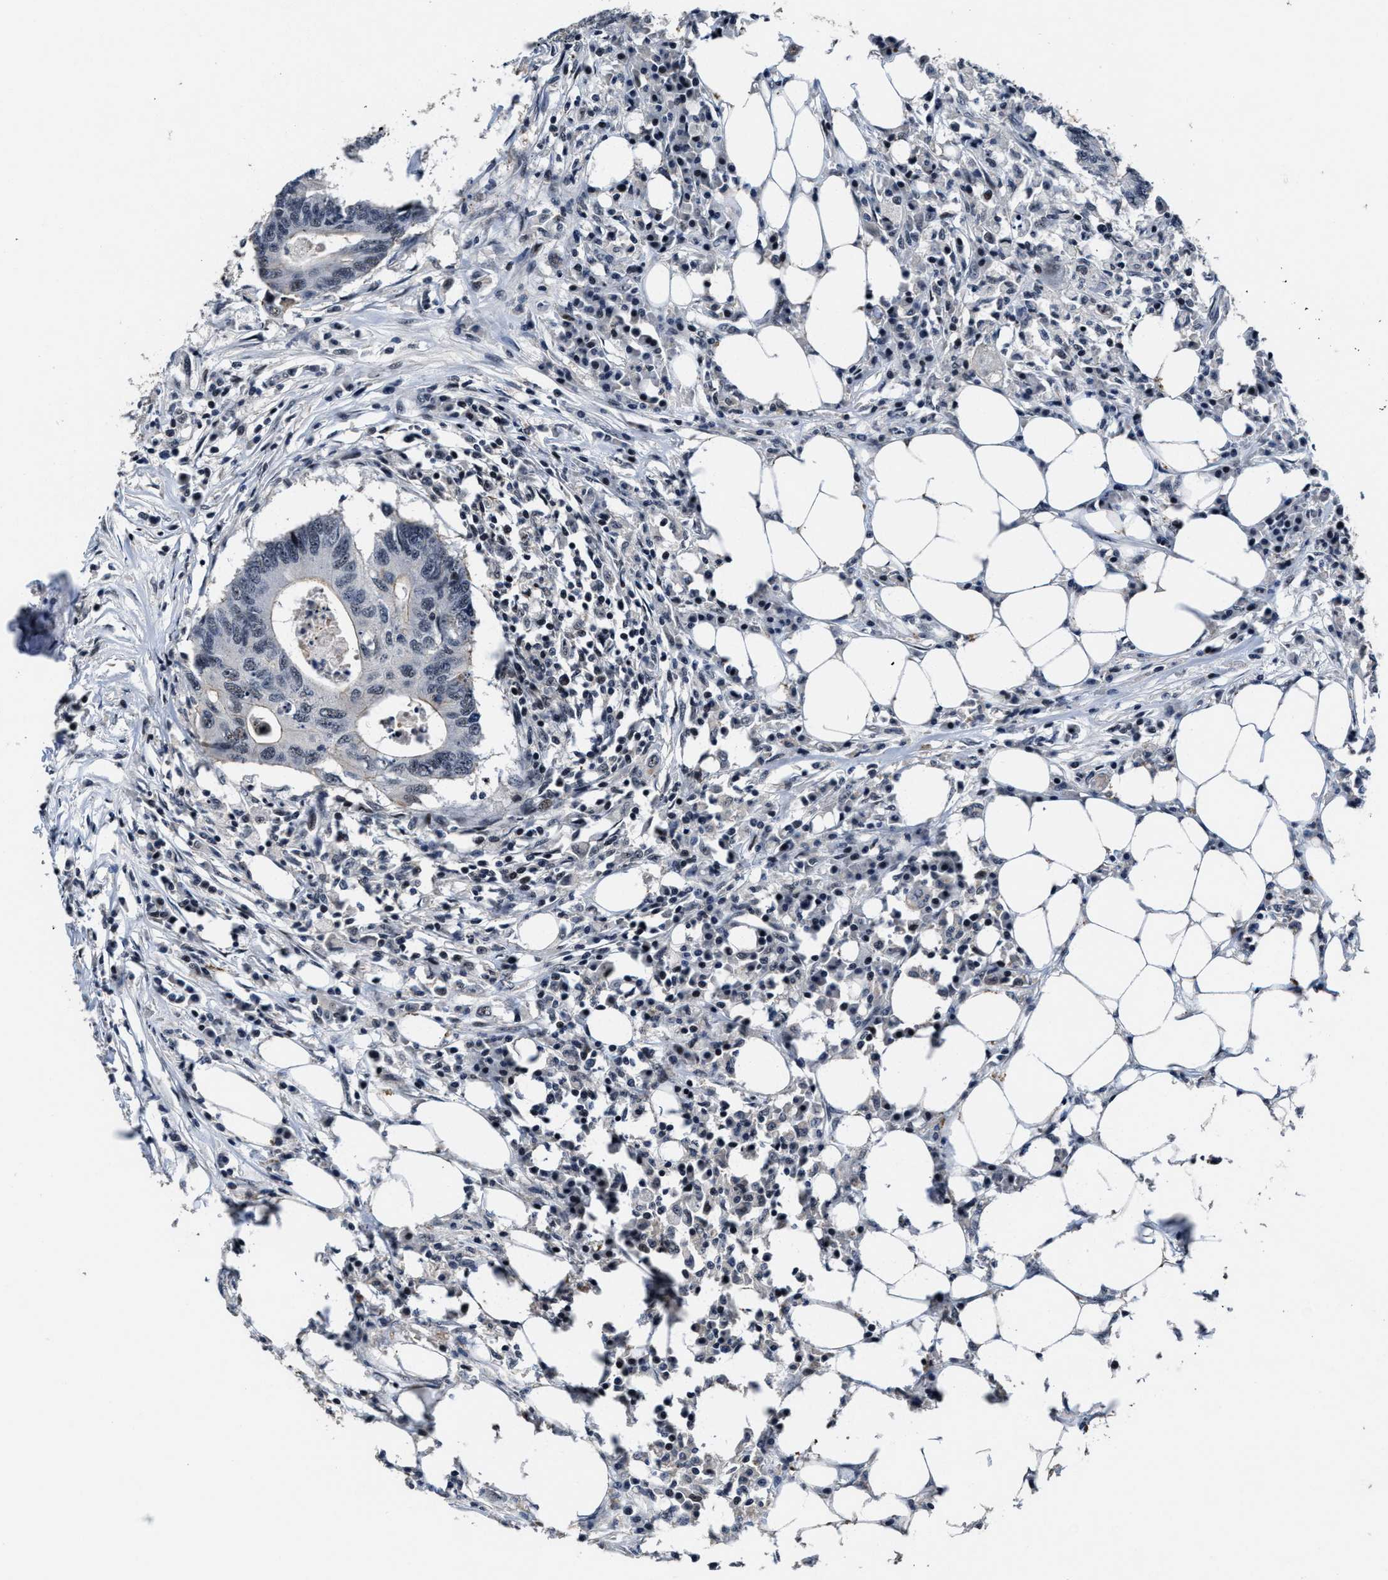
{"staining": {"intensity": "negative", "quantity": "none", "location": "none"}, "tissue": "colorectal cancer", "cell_type": "Tumor cells", "image_type": "cancer", "snomed": [{"axis": "morphology", "description": "Adenocarcinoma, NOS"}, {"axis": "topography", "description": "Colon"}], "caption": "Adenocarcinoma (colorectal) was stained to show a protein in brown. There is no significant positivity in tumor cells. The staining was performed using DAB to visualize the protein expression in brown, while the nuclei were stained in blue with hematoxylin (Magnification: 20x).", "gene": "ZNF233", "patient": {"sex": "male", "age": 71}}